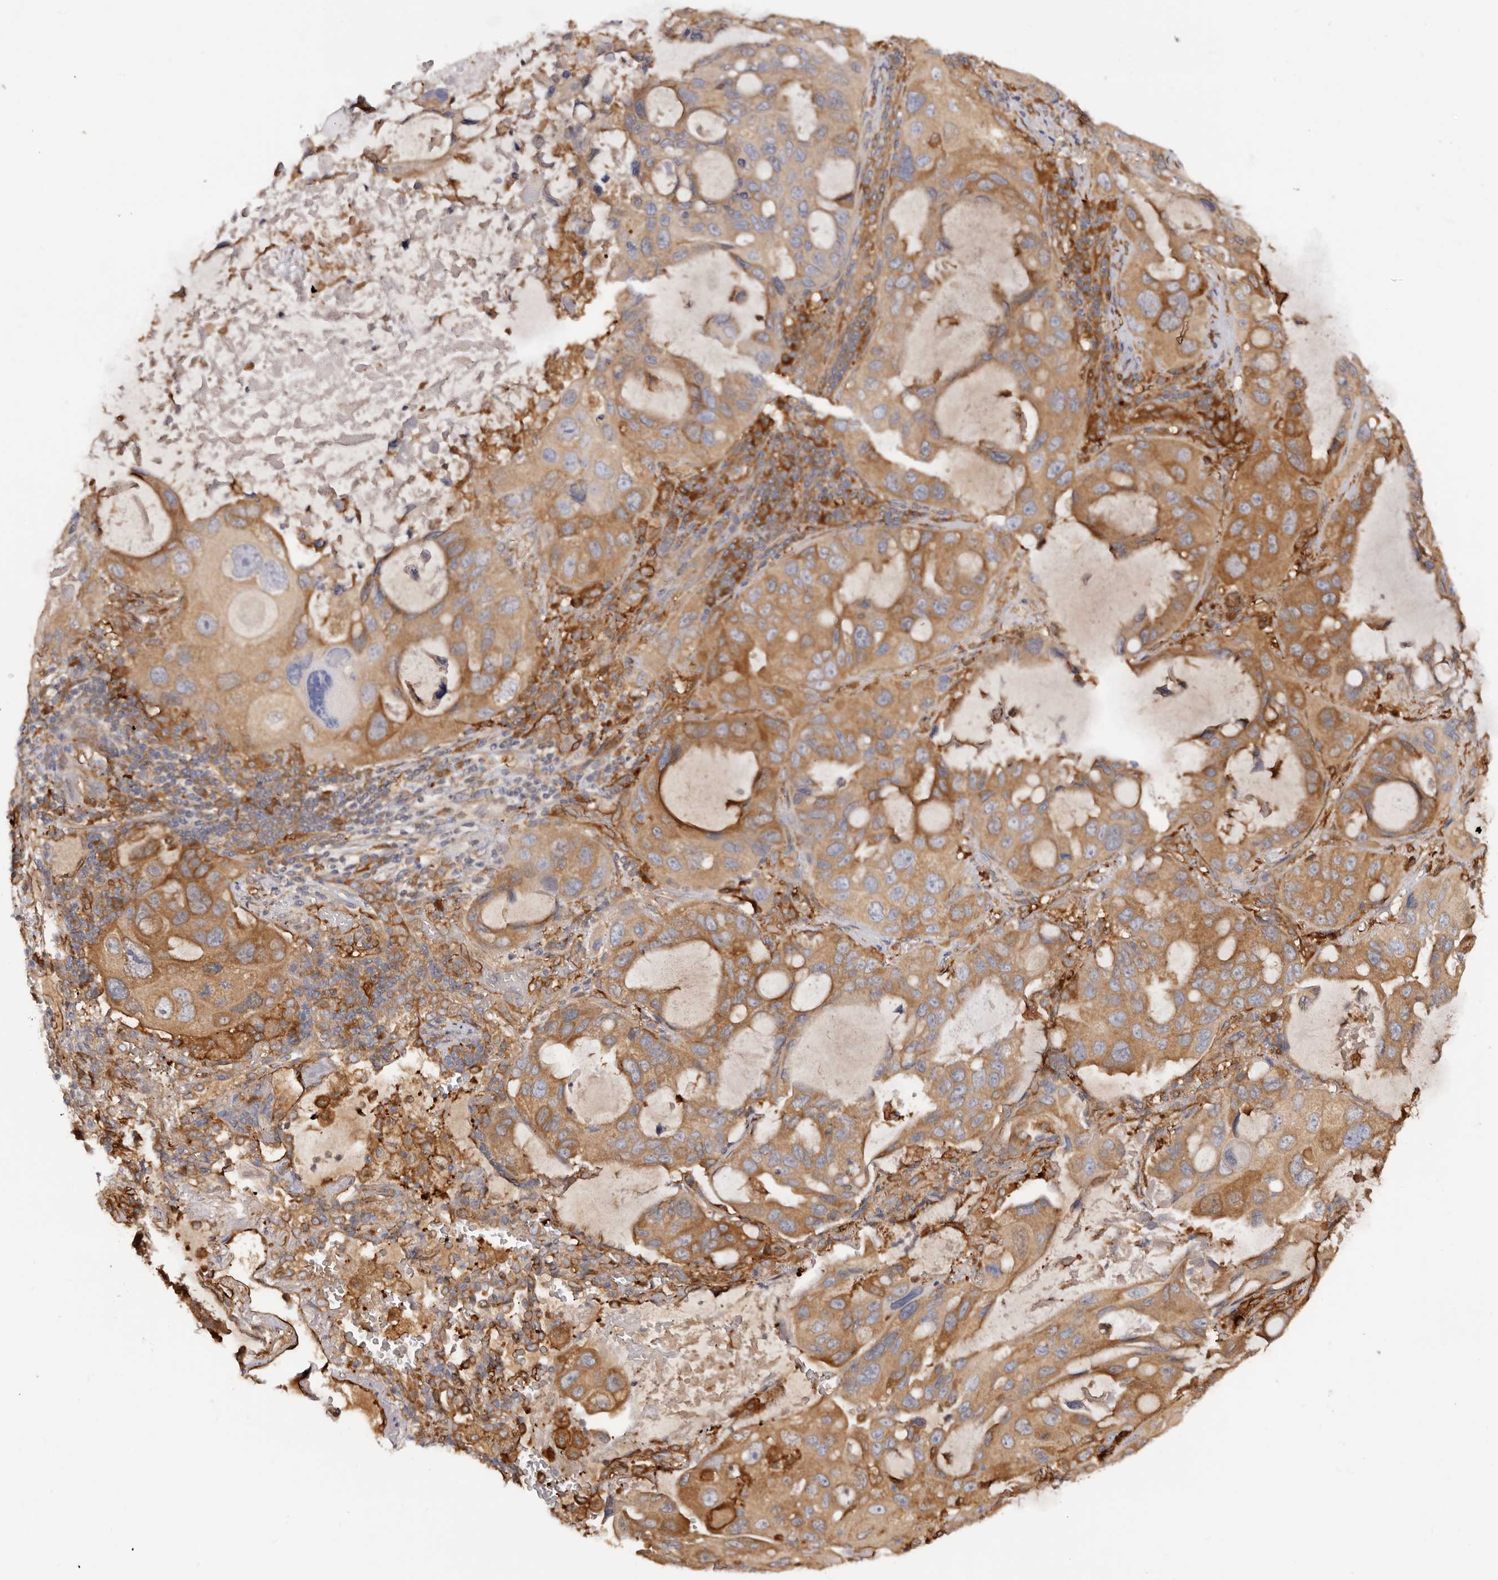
{"staining": {"intensity": "moderate", "quantity": ">75%", "location": "cytoplasmic/membranous"}, "tissue": "lung cancer", "cell_type": "Tumor cells", "image_type": "cancer", "snomed": [{"axis": "morphology", "description": "Squamous cell carcinoma, NOS"}, {"axis": "topography", "description": "Lung"}], "caption": "Immunohistochemical staining of human lung cancer shows moderate cytoplasmic/membranous protein expression in about >75% of tumor cells. The staining was performed using DAB to visualize the protein expression in brown, while the nuclei were stained in blue with hematoxylin (Magnification: 20x).", "gene": "LAP3", "patient": {"sex": "female", "age": 73}}